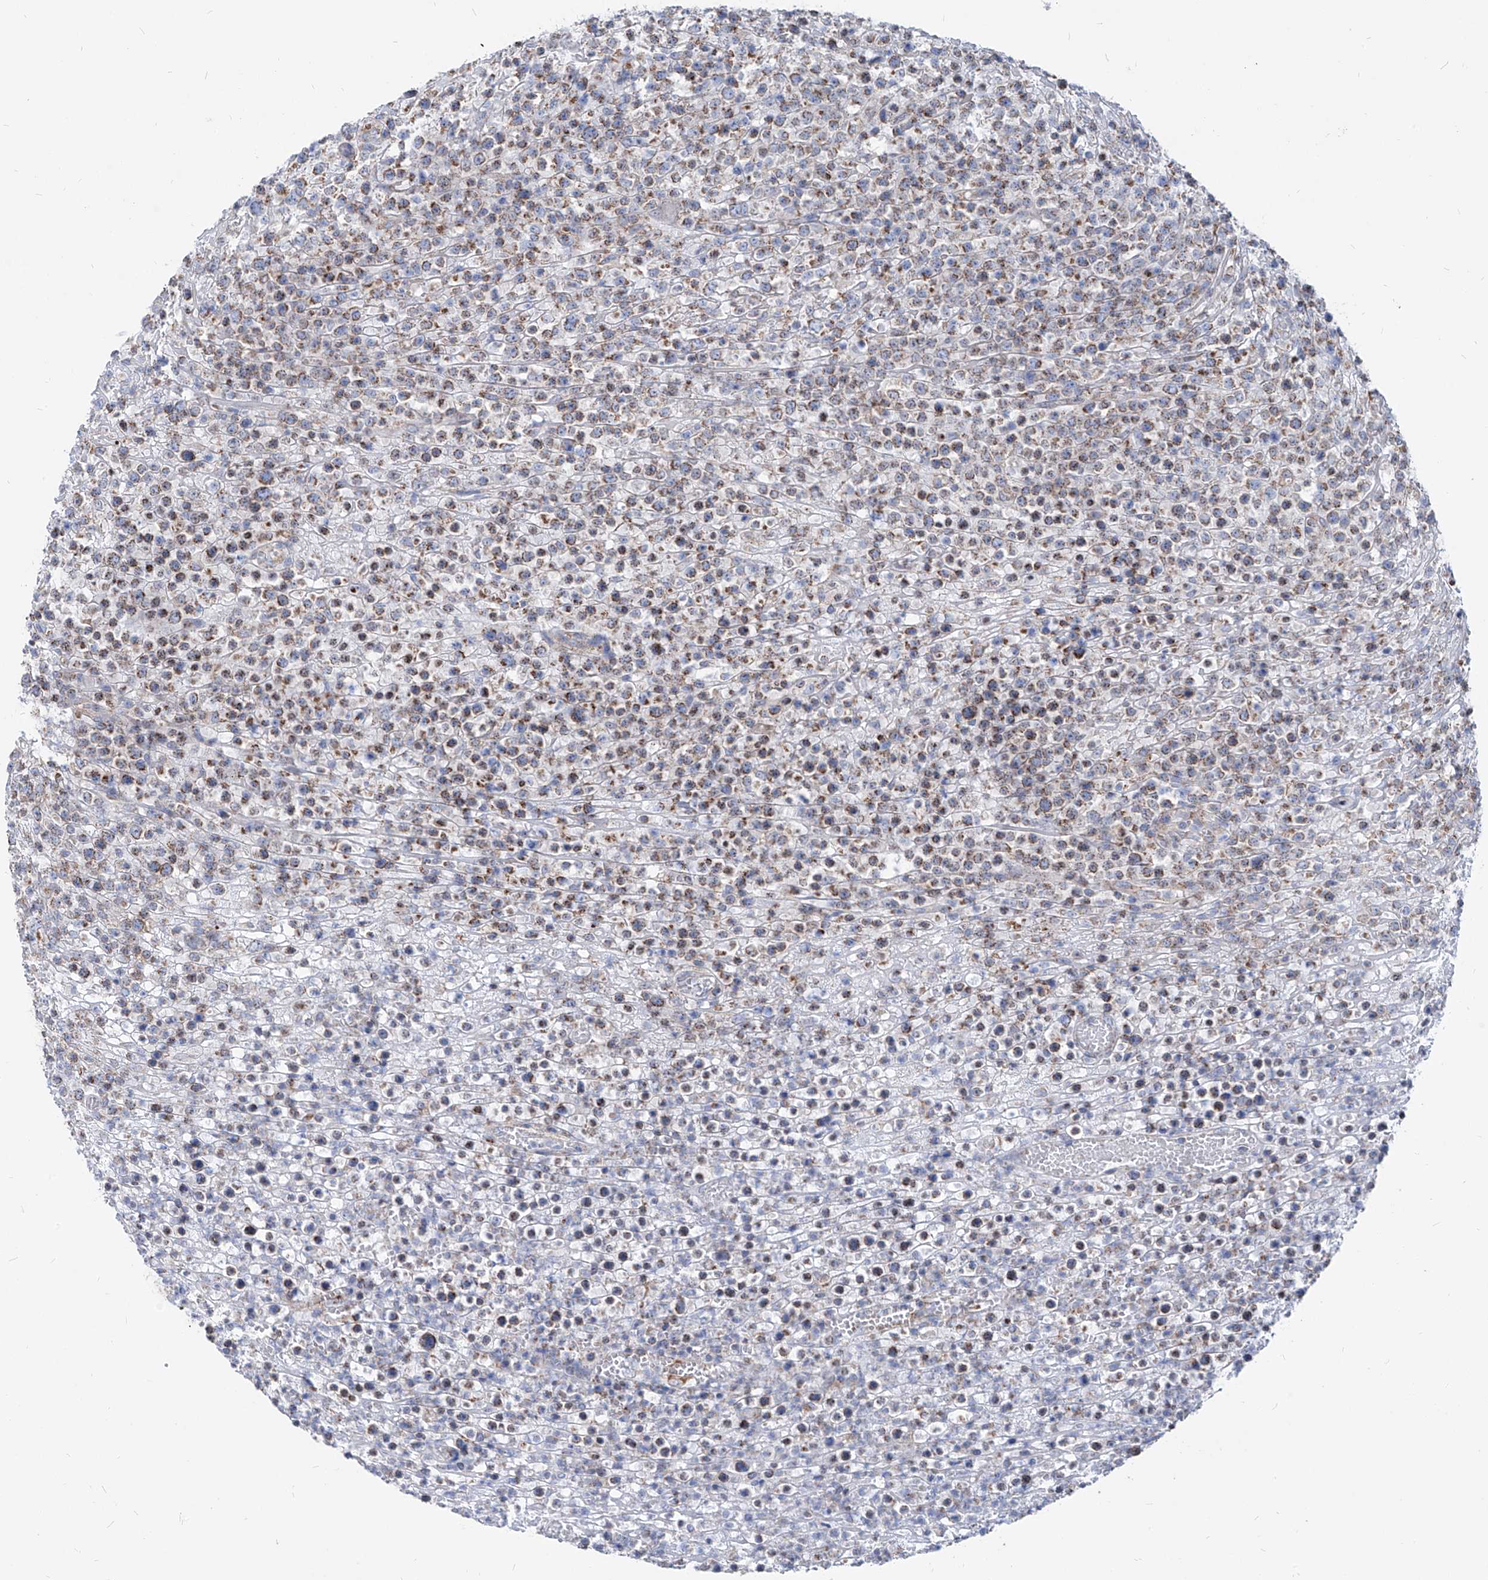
{"staining": {"intensity": "moderate", "quantity": ">75%", "location": "cytoplasmic/membranous"}, "tissue": "lymphoma", "cell_type": "Tumor cells", "image_type": "cancer", "snomed": [{"axis": "morphology", "description": "Malignant lymphoma, non-Hodgkin's type, High grade"}, {"axis": "topography", "description": "Colon"}], "caption": "IHC micrograph of neoplastic tissue: malignant lymphoma, non-Hodgkin's type (high-grade) stained using IHC demonstrates medium levels of moderate protein expression localized specifically in the cytoplasmic/membranous of tumor cells, appearing as a cytoplasmic/membranous brown color.", "gene": "AGPS", "patient": {"sex": "female", "age": 53}}